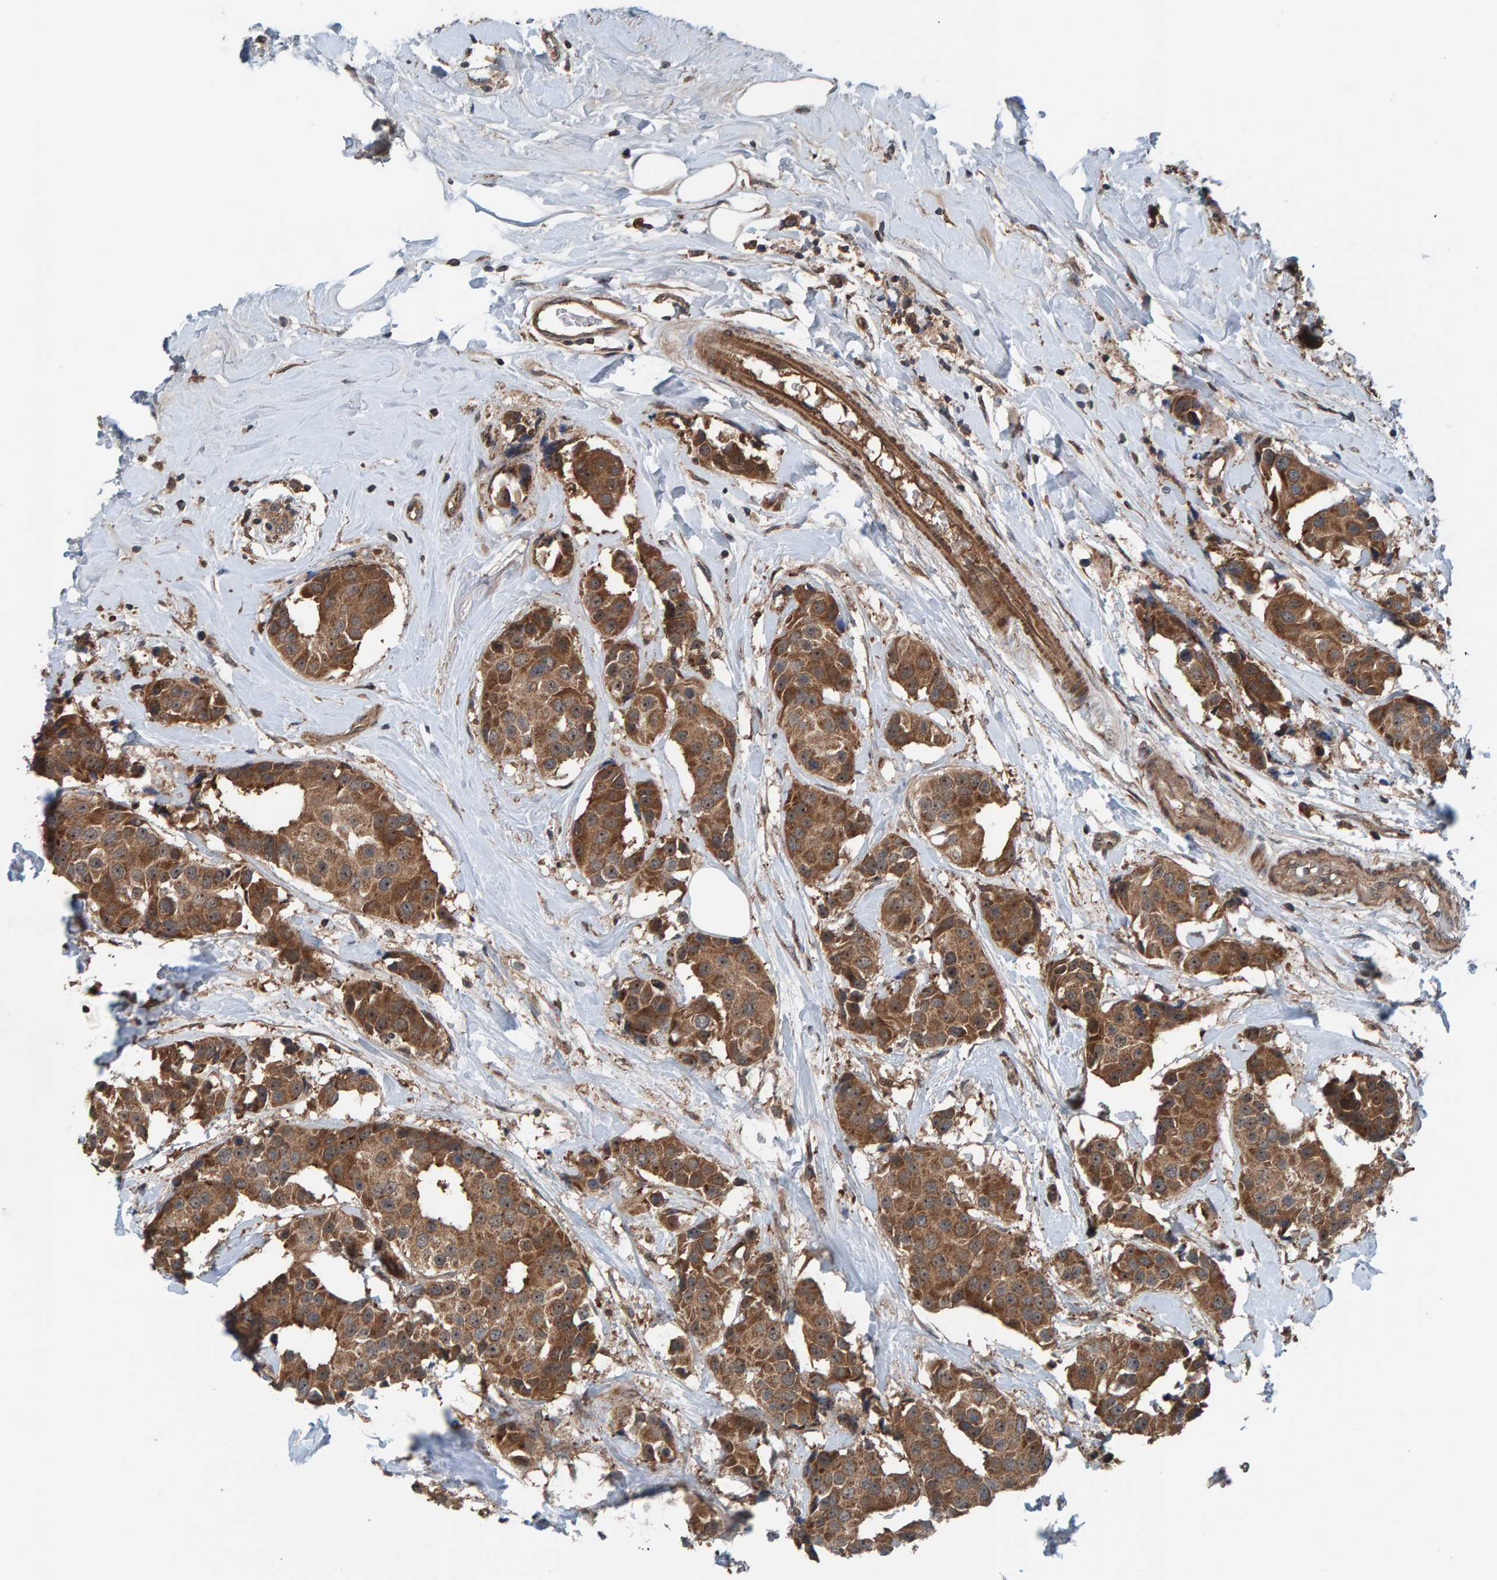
{"staining": {"intensity": "moderate", "quantity": ">75%", "location": "cytoplasmic/membranous"}, "tissue": "breast cancer", "cell_type": "Tumor cells", "image_type": "cancer", "snomed": [{"axis": "morphology", "description": "Normal tissue, NOS"}, {"axis": "morphology", "description": "Duct carcinoma"}, {"axis": "topography", "description": "Breast"}], "caption": "Immunohistochemical staining of human breast cancer (intraductal carcinoma) displays moderate cytoplasmic/membranous protein staining in approximately >75% of tumor cells.", "gene": "CUEDC1", "patient": {"sex": "female", "age": 39}}